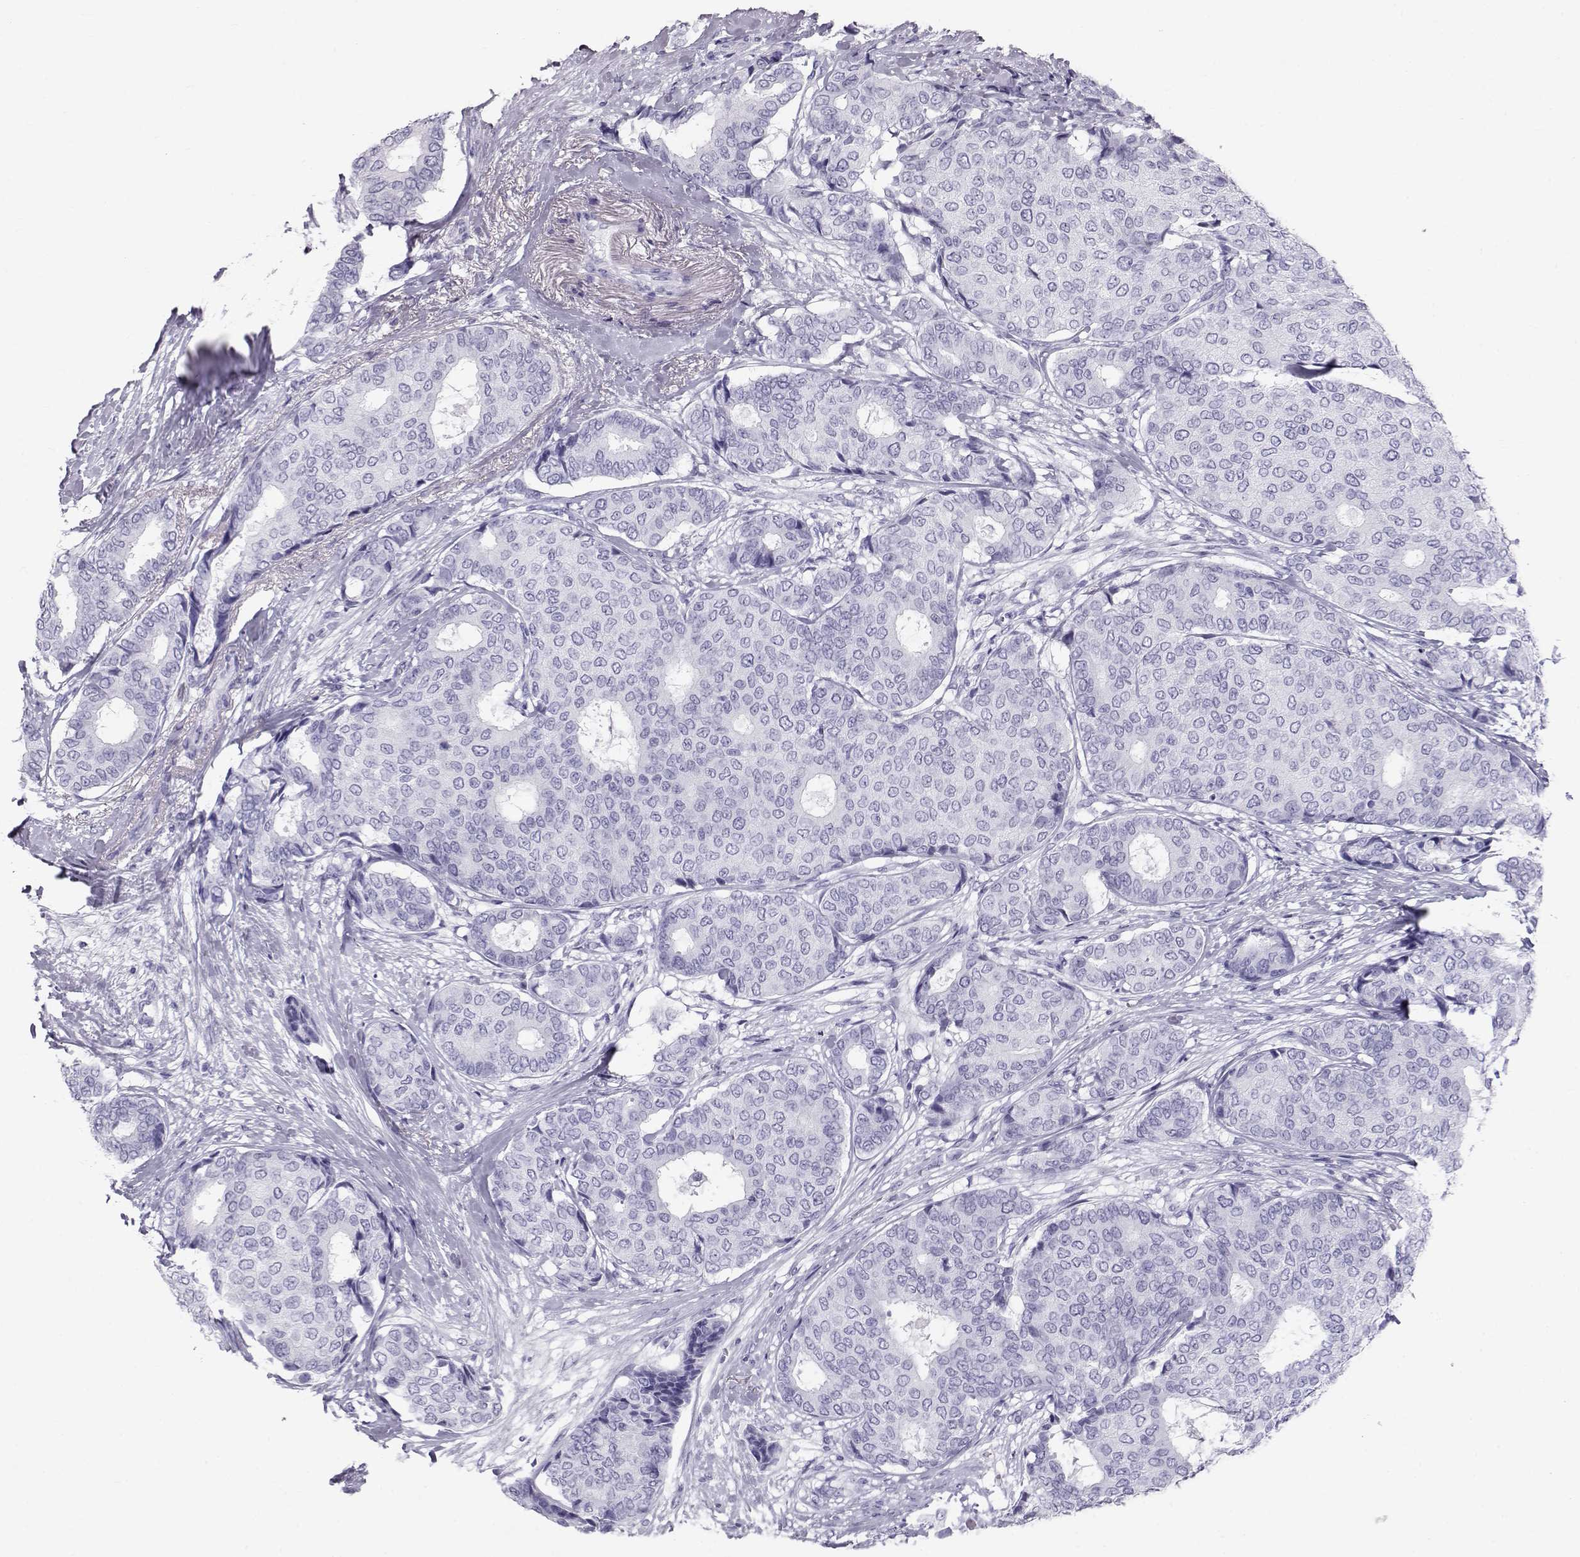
{"staining": {"intensity": "negative", "quantity": "none", "location": "none"}, "tissue": "breast cancer", "cell_type": "Tumor cells", "image_type": "cancer", "snomed": [{"axis": "morphology", "description": "Duct carcinoma"}, {"axis": "topography", "description": "Breast"}], "caption": "DAB immunohistochemical staining of human breast cancer (infiltrating ductal carcinoma) displays no significant staining in tumor cells.", "gene": "RD3", "patient": {"sex": "female", "age": 75}}